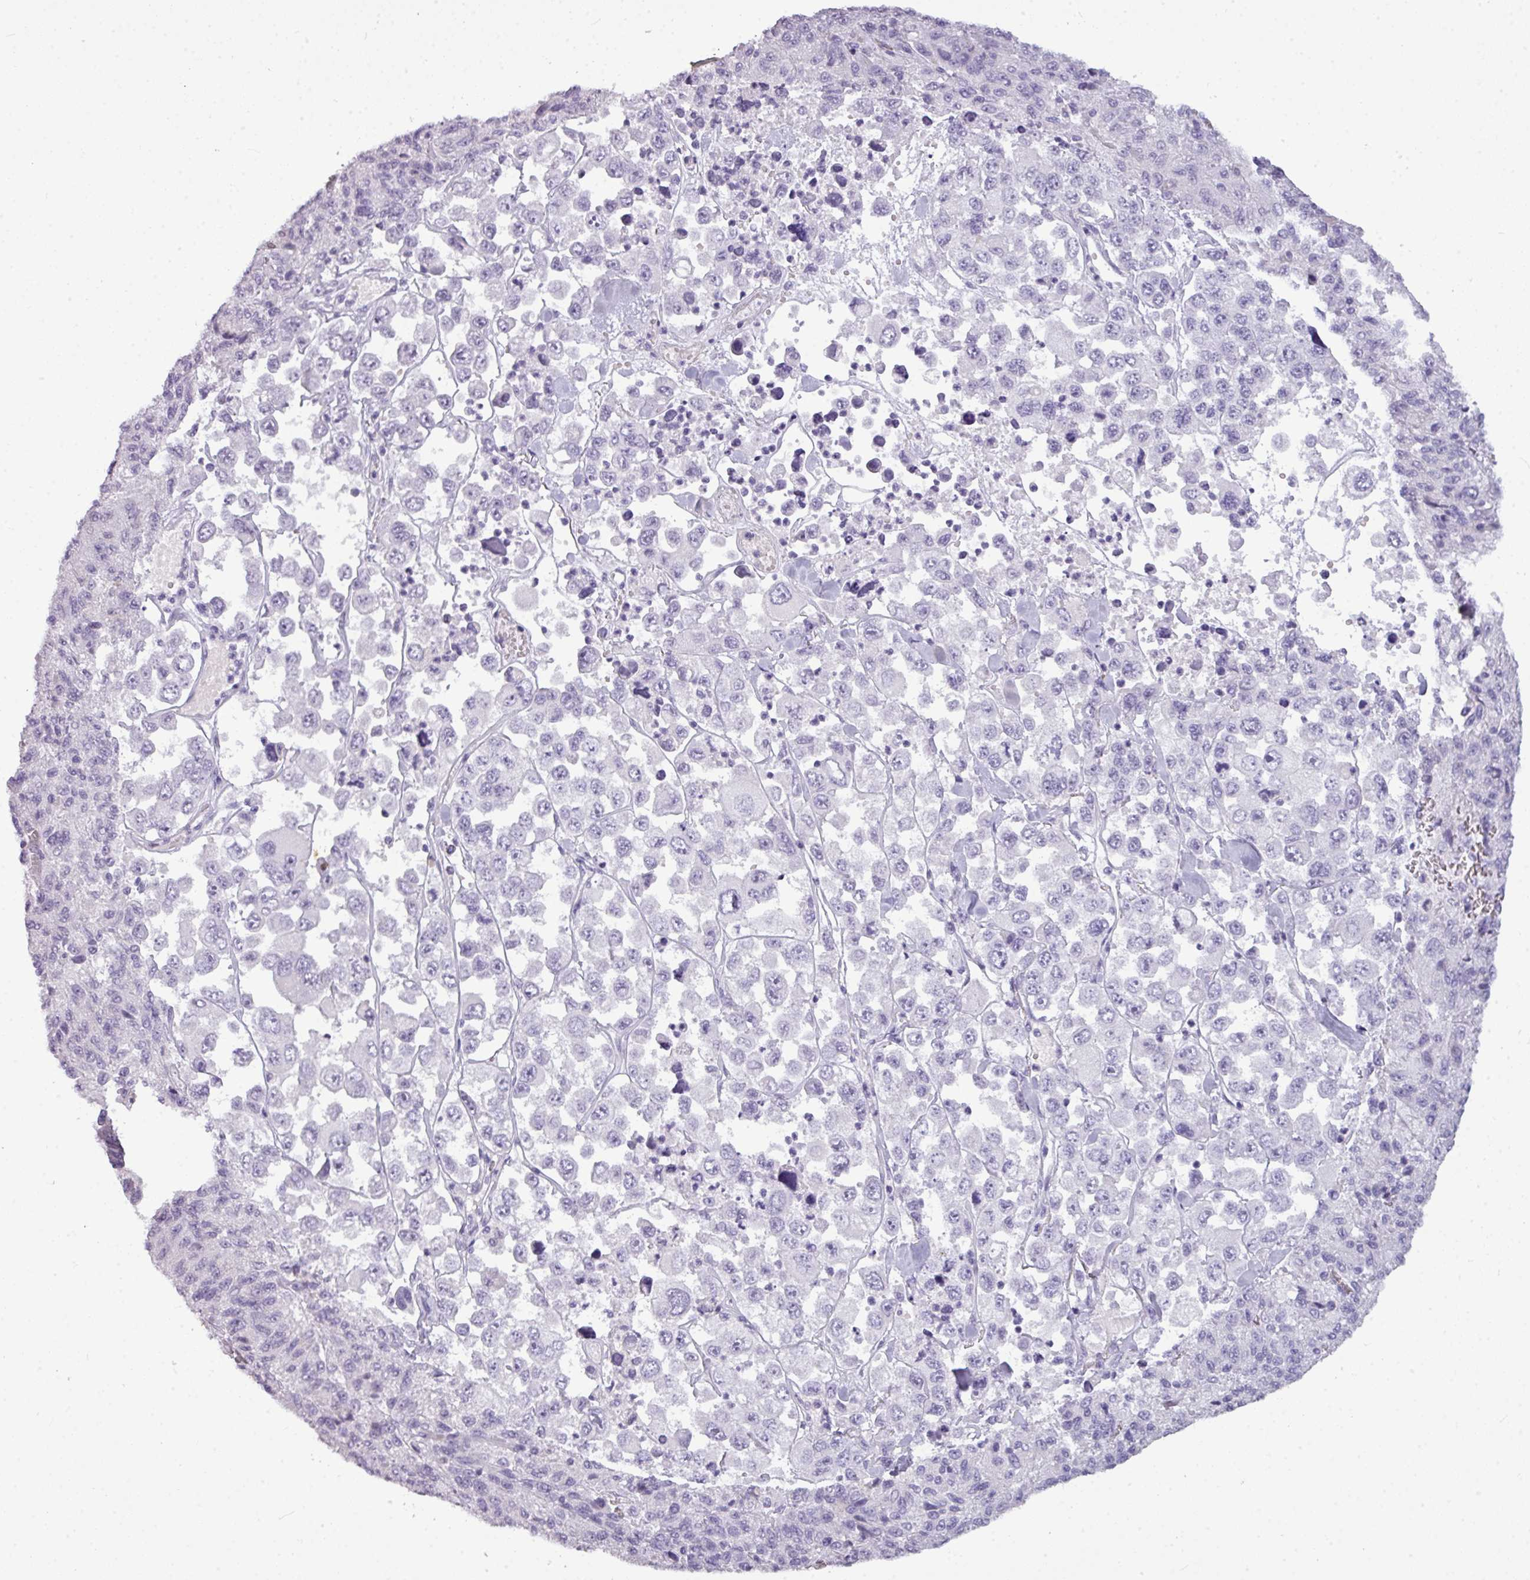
{"staining": {"intensity": "negative", "quantity": "none", "location": "none"}, "tissue": "melanoma", "cell_type": "Tumor cells", "image_type": "cancer", "snomed": [{"axis": "morphology", "description": "Malignant melanoma, Metastatic site"}, {"axis": "topography", "description": "Lymph node"}], "caption": "Immunohistochemistry histopathology image of neoplastic tissue: human malignant melanoma (metastatic site) stained with DAB (3,3'-diaminobenzidine) shows no significant protein staining in tumor cells.", "gene": "TMEM91", "patient": {"sex": "female", "age": 54}}